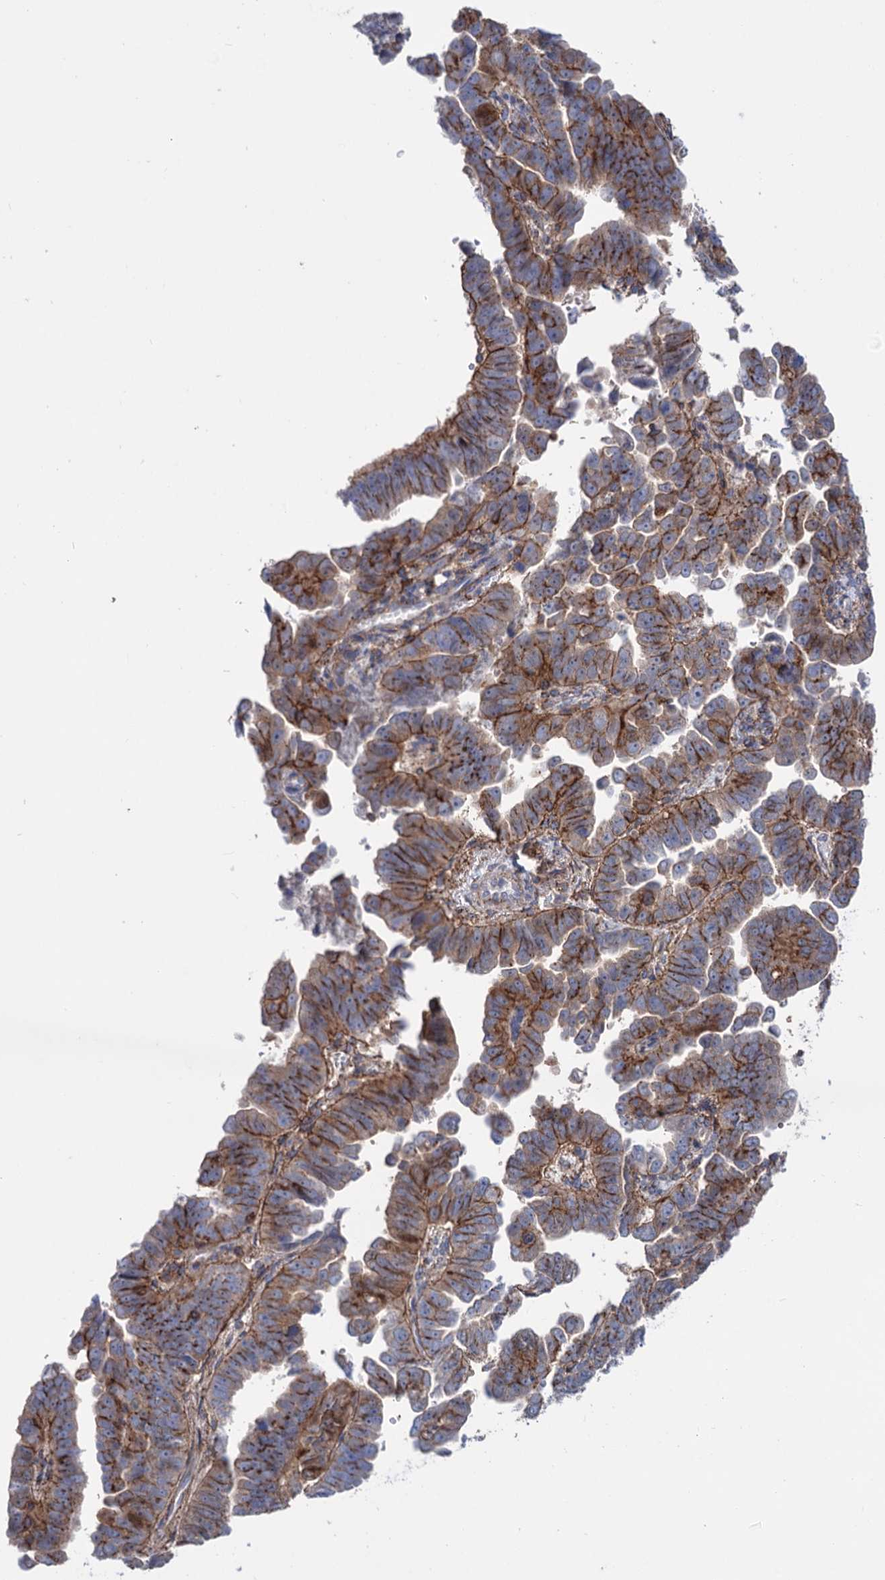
{"staining": {"intensity": "strong", "quantity": ">75%", "location": "cytoplasmic/membranous"}, "tissue": "endometrial cancer", "cell_type": "Tumor cells", "image_type": "cancer", "snomed": [{"axis": "morphology", "description": "Adenocarcinoma, NOS"}, {"axis": "topography", "description": "Endometrium"}], "caption": "Human adenocarcinoma (endometrial) stained with a protein marker displays strong staining in tumor cells.", "gene": "DEF6", "patient": {"sex": "female", "age": 75}}